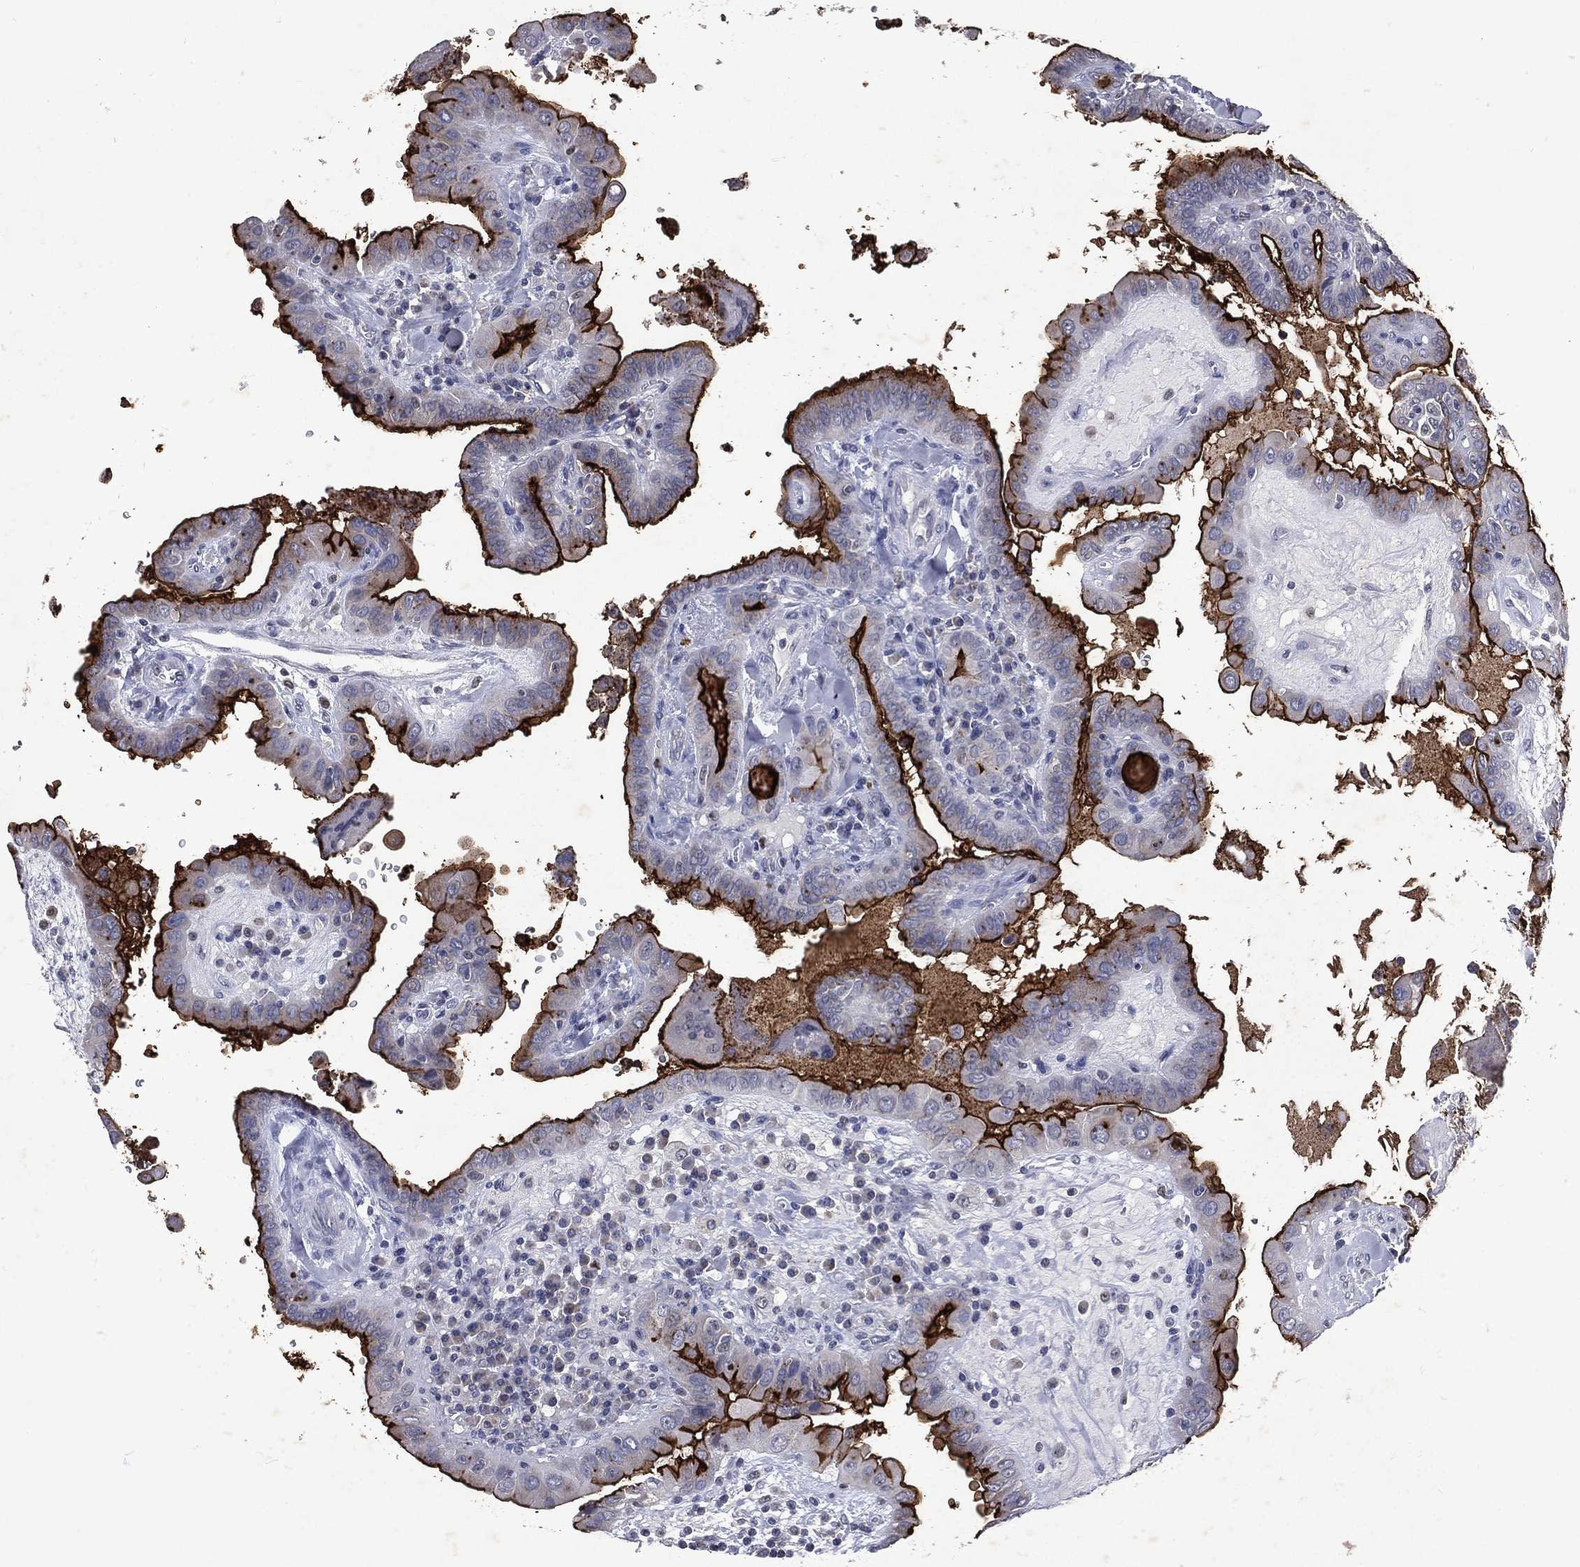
{"staining": {"intensity": "strong", "quantity": "25%-75%", "location": "cytoplasmic/membranous"}, "tissue": "thyroid cancer", "cell_type": "Tumor cells", "image_type": "cancer", "snomed": [{"axis": "morphology", "description": "Papillary adenocarcinoma, NOS"}, {"axis": "topography", "description": "Thyroid gland"}], "caption": "Brown immunohistochemical staining in human thyroid cancer exhibits strong cytoplasmic/membranous positivity in approximately 25%-75% of tumor cells. Using DAB (3,3'-diaminobenzidine) (brown) and hematoxylin (blue) stains, captured at high magnification using brightfield microscopy.", "gene": "SLC34A2", "patient": {"sex": "female", "age": 37}}